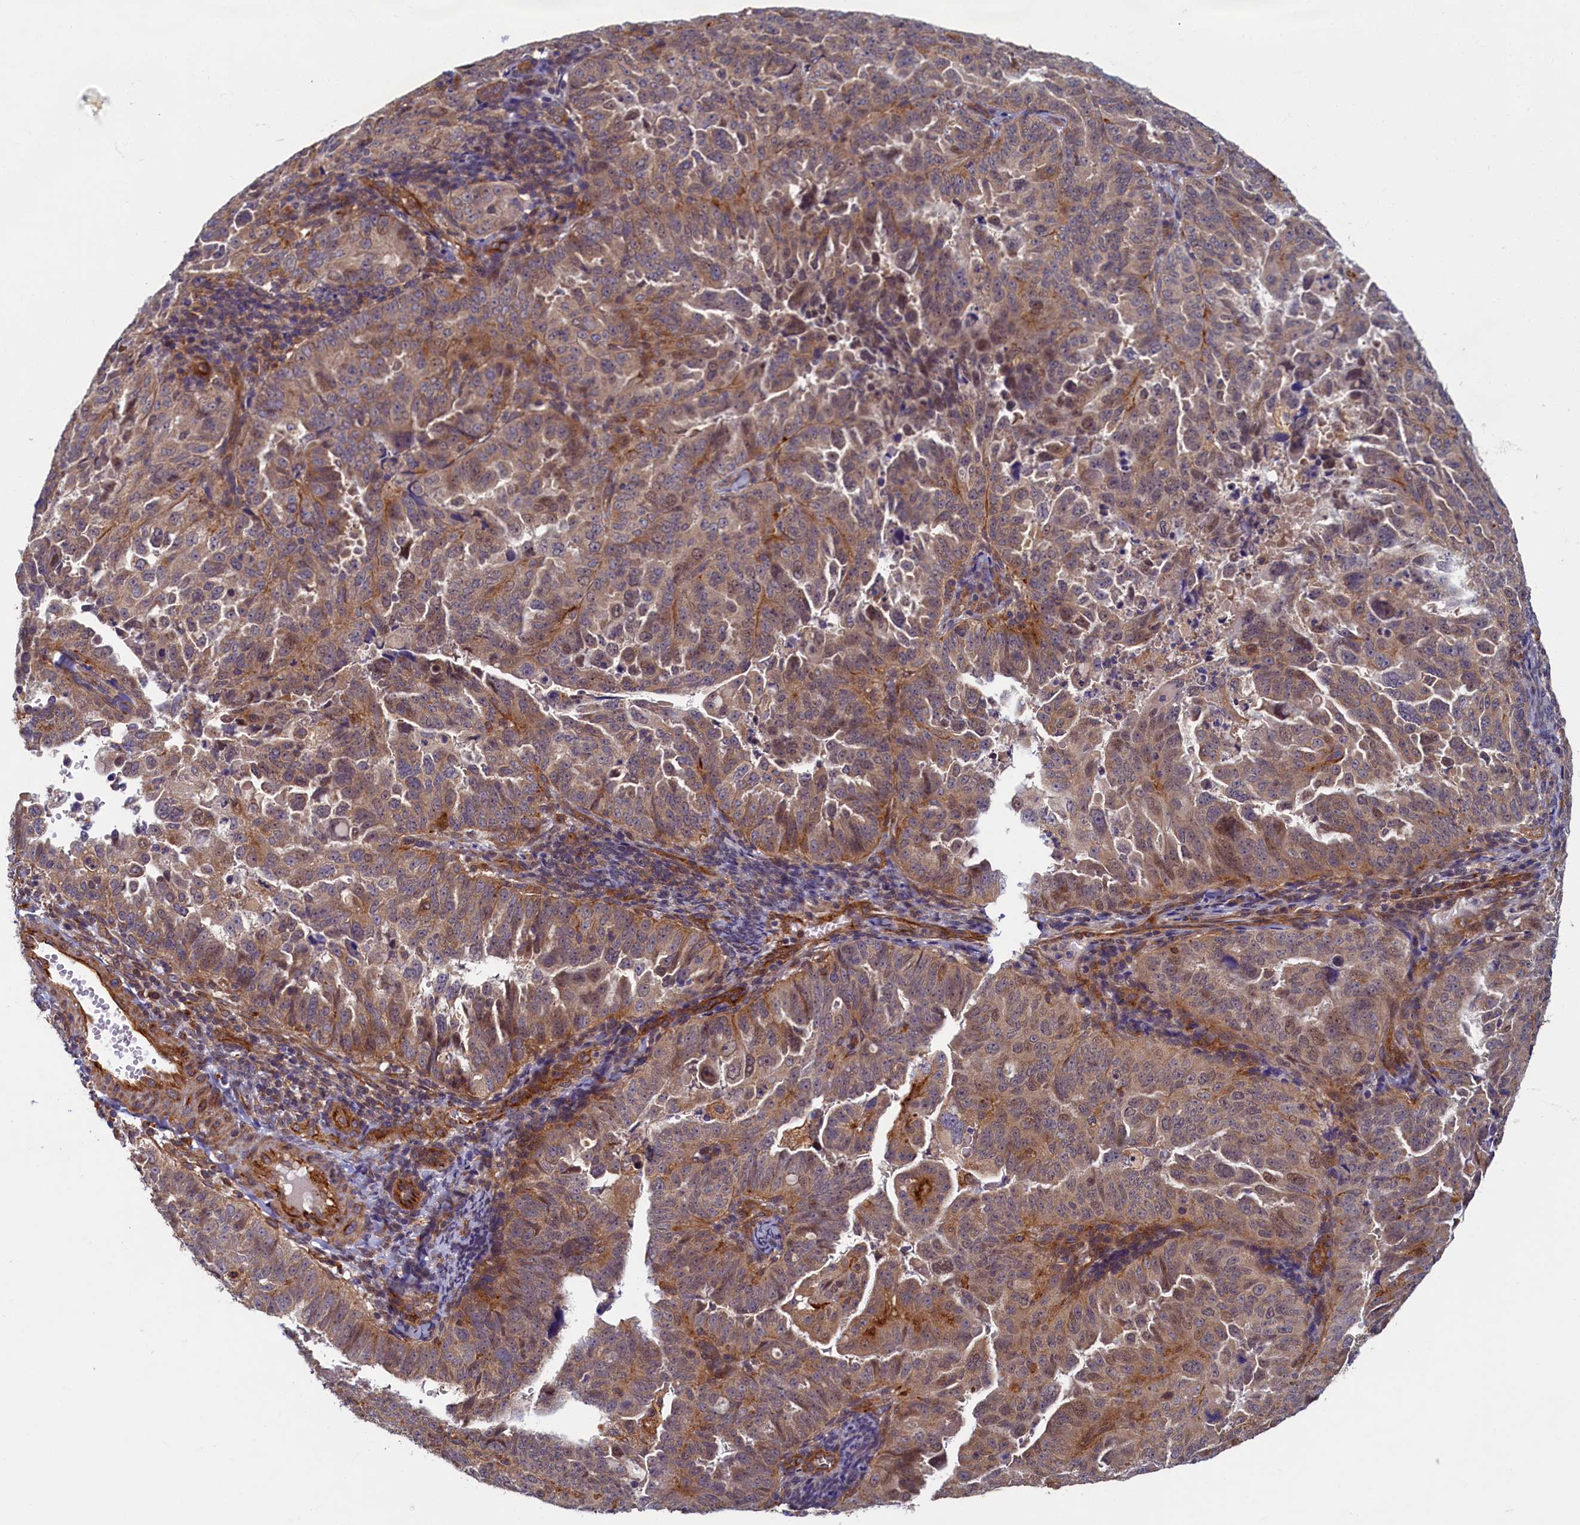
{"staining": {"intensity": "moderate", "quantity": ">75%", "location": "cytoplasmic/membranous,nuclear"}, "tissue": "endometrial cancer", "cell_type": "Tumor cells", "image_type": "cancer", "snomed": [{"axis": "morphology", "description": "Adenocarcinoma, NOS"}, {"axis": "topography", "description": "Endometrium"}], "caption": "IHC (DAB (3,3'-diaminobenzidine)) staining of human adenocarcinoma (endometrial) exhibits moderate cytoplasmic/membranous and nuclear protein staining in approximately >75% of tumor cells. (Brightfield microscopy of DAB IHC at high magnification).", "gene": "STX12", "patient": {"sex": "female", "age": 65}}